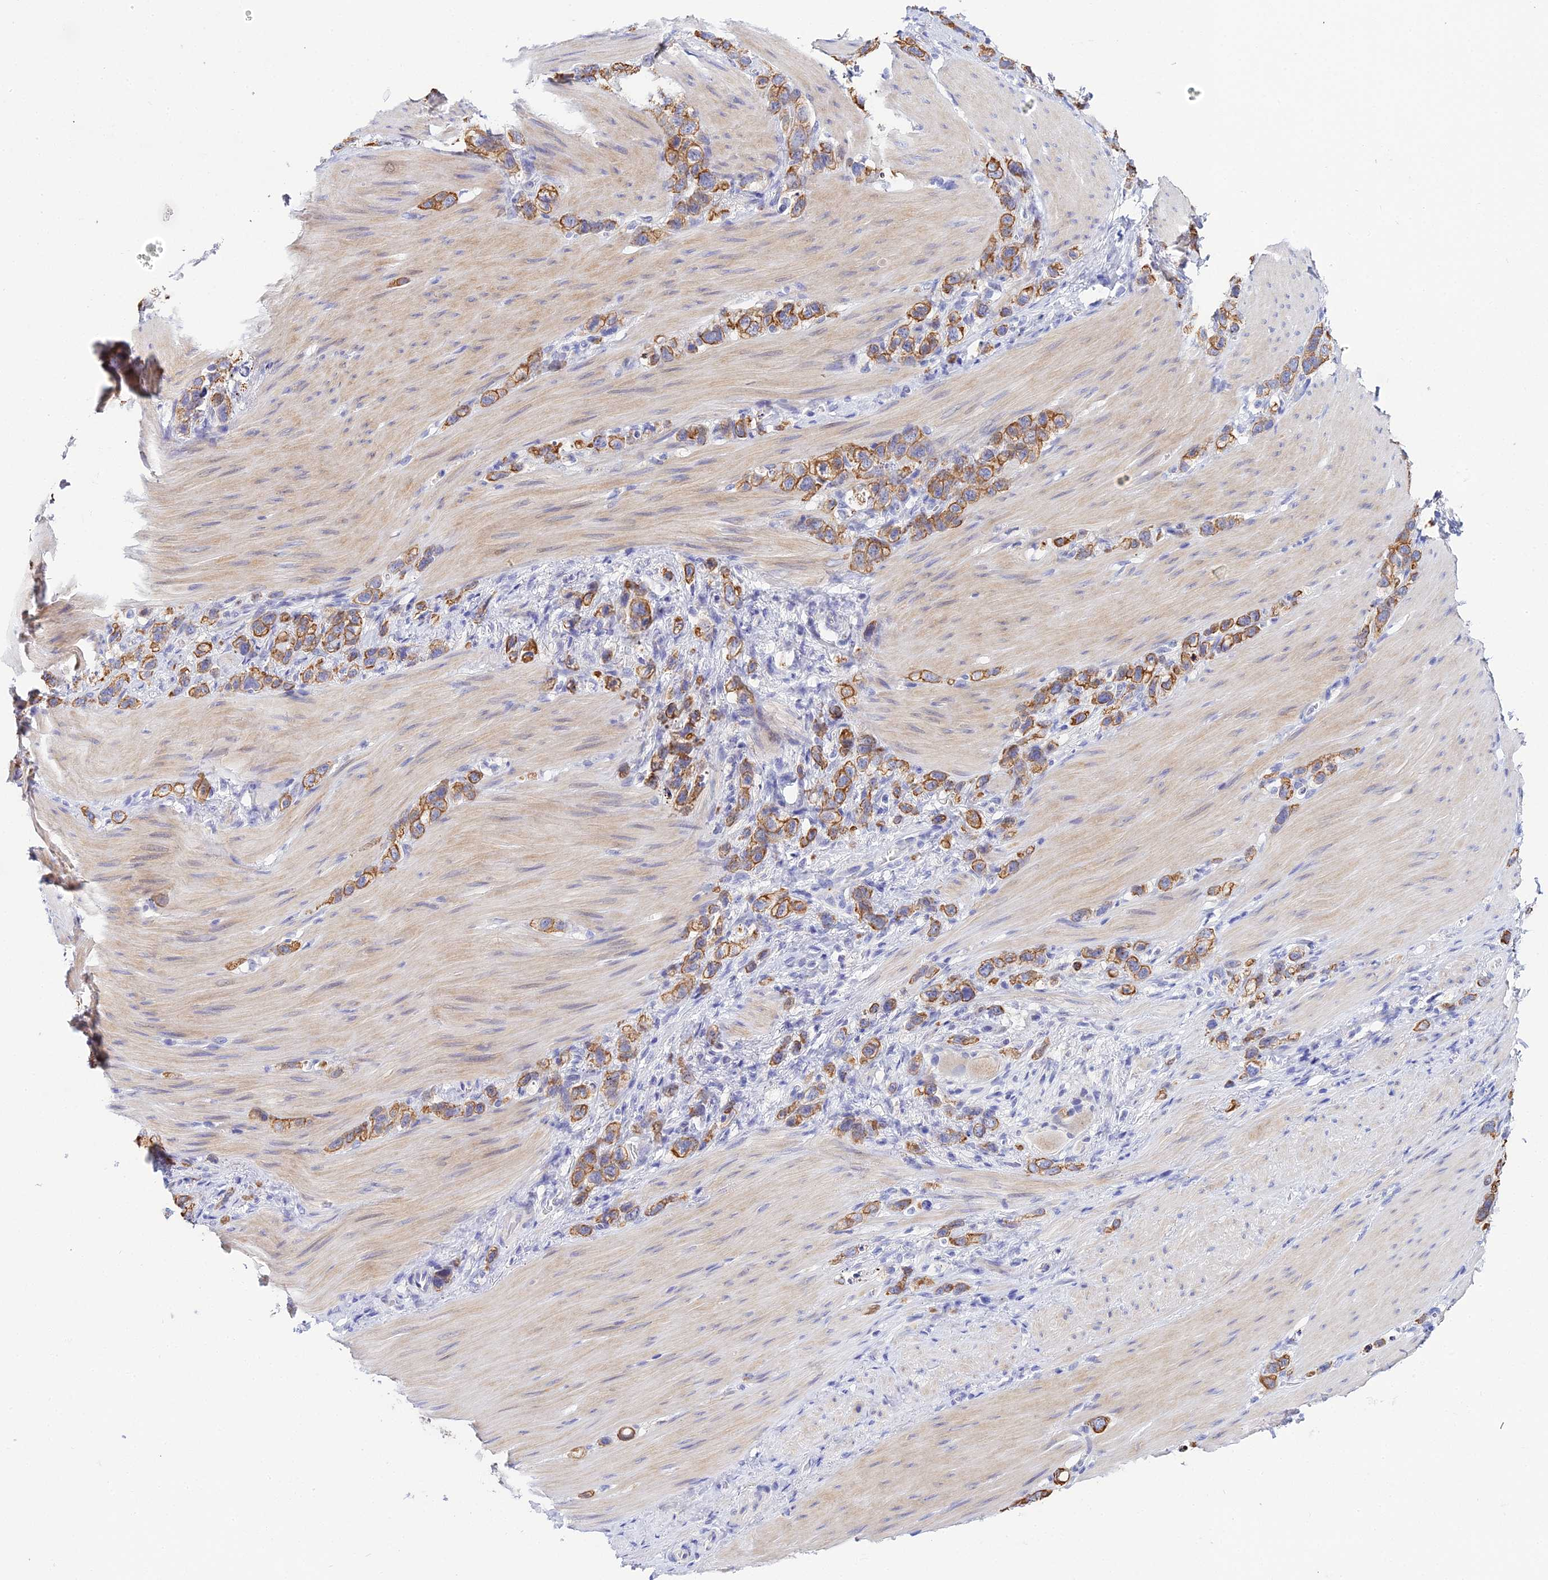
{"staining": {"intensity": "moderate", "quantity": ">75%", "location": "cytoplasmic/membranous"}, "tissue": "stomach cancer", "cell_type": "Tumor cells", "image_type": "cancer", "snomed": [{"axis": "morphology", "description": "Adenocarcinoma, NOS"}, {"axis": "topography", "description": "Stomach"}], "caption": "Stomach adenocarcinoma stained with a protein marker demonstrates moderate staining in tumor cells.", "gene": "ZXDA", "patient": {"sex": "female", "age": 65}}